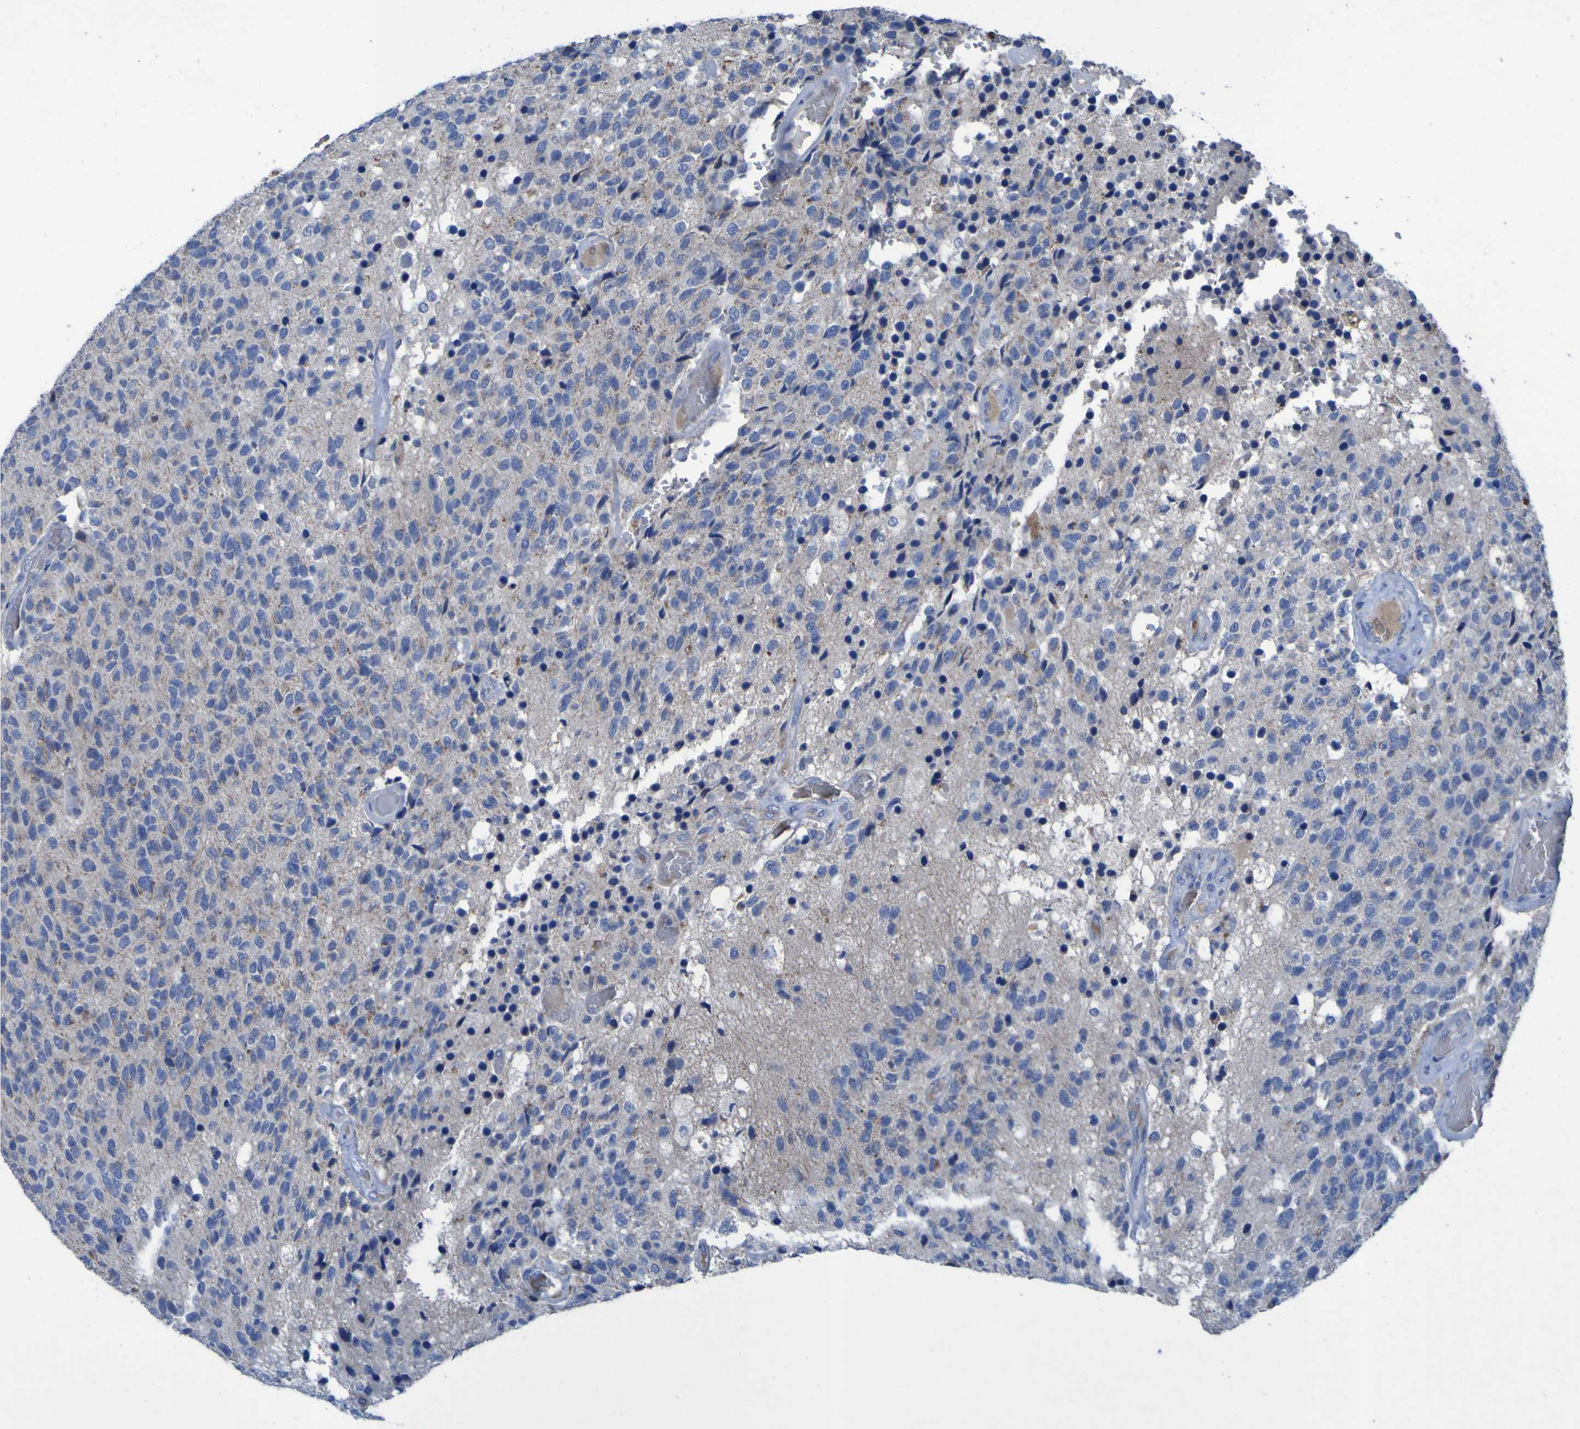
{"staining": {"intensity": "negative", "quantity": "none", "location": "none"}, "tissue": "glioma", "cell_type": "Tumor cells", "image_type": "cancer", "snomed": [{"axis": "morphology", "description": "Glioma, malignant, High grade"}, {"axis": "topography", "description": "pancreas cauda"}], "caption": "Tumor cells show no significant protein positivity in high-grade glioma (malignant).", "gene": "SGK2", "patient": {"sex": "male", "age": 60}}